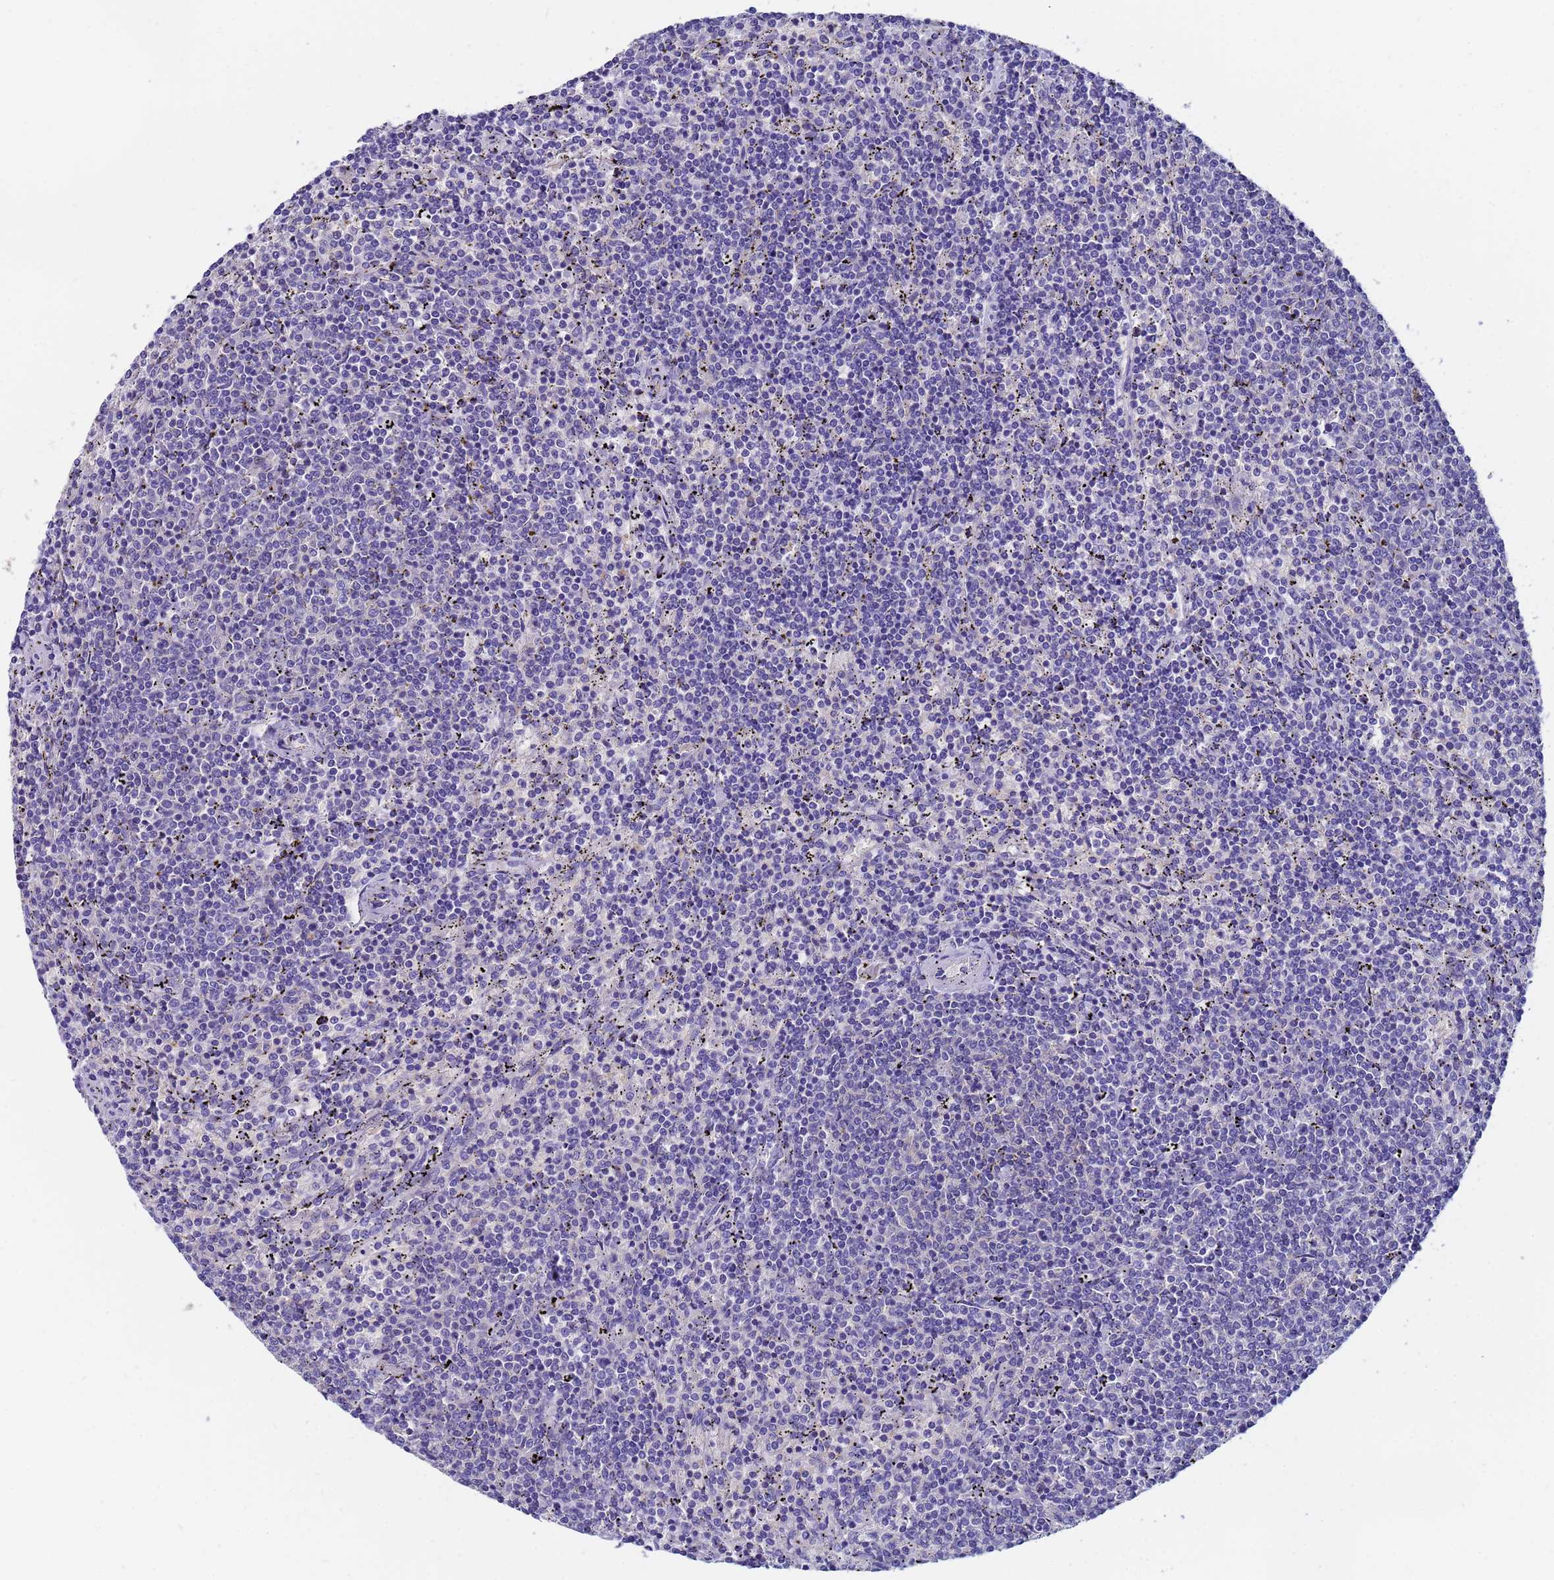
{"staining": {"intensity": "negative", "quantity": "none", "location": "none"}, "tissue": "lymphoma", "cell_type": "Tumor cells", "image_type": "cancer", "snomed": [{"axis": "morphology", "description": "Malignant lymphoma, non-Hodgkin's type, Low grade"}, {"axis": "topography", "description": "Spleen"}], "caption": "Immunohistochemical staining of human malignant lymphoma, non-Hodgkin's type (low-grade) reveals no significant positivity in tumor cells.", "gene": "UBE2O", "patient": {"sex": "female", "age": 50}}